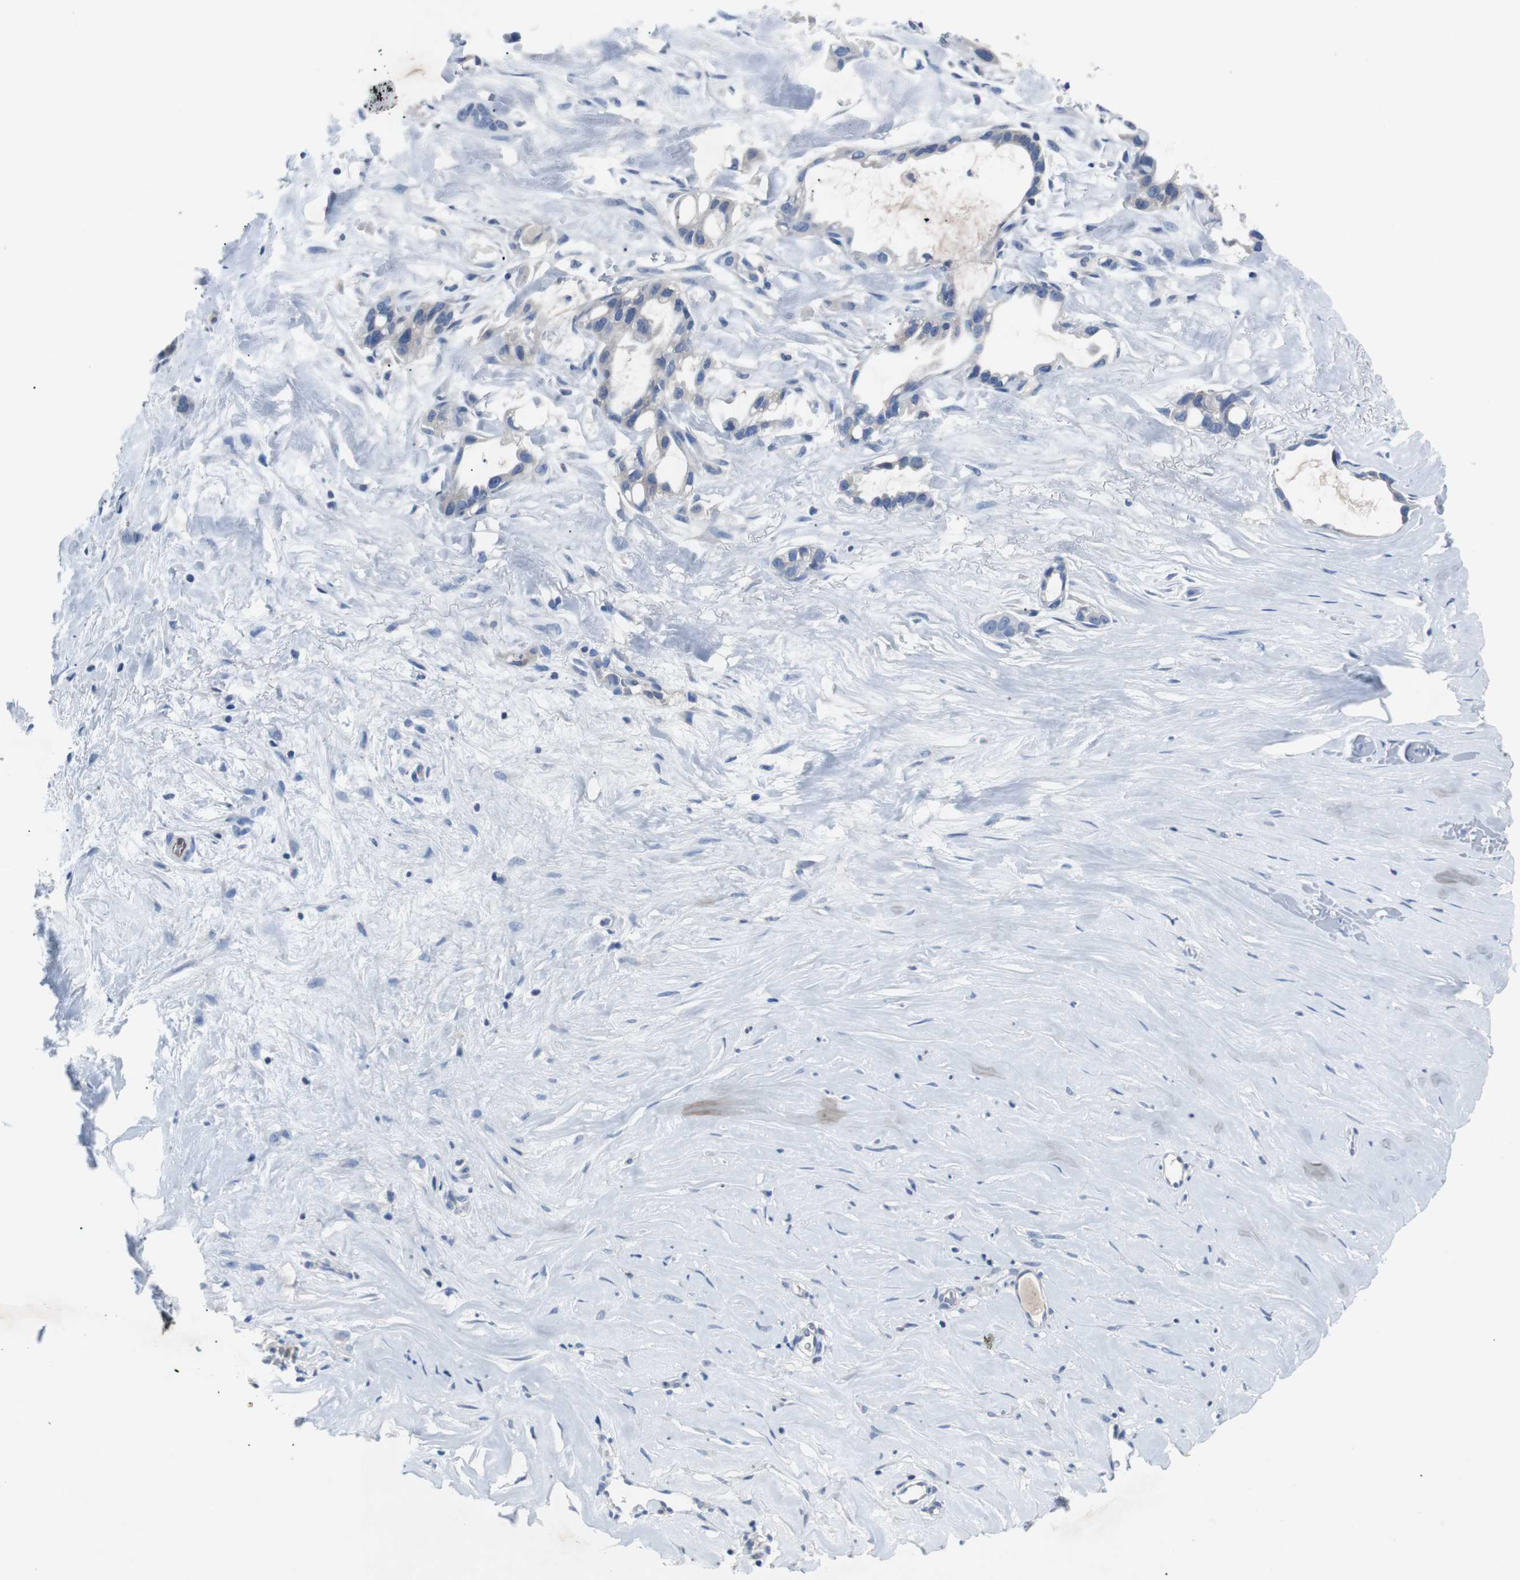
{"staining": {"intensity": "negative", "quantity": "none", "location": "none"}, "tissue": "liver cancer", "cell_type": "Tumor cells", "image_type": "cancer", "snomed": [{"axis": "morphology", "description": "Cholangiocarcinoma"}, {"axis": "topography", "description": "Liver"}], "caption": "DAB immunohistochemical staining of human cholangiocarcinoma (liver) reveals no significant expression in tumor cells. (DAB (3,3'-diaminobenzidine) IHC with hematoxylin counter stain).", "gene": "EEF2K", "patient": {"sex": "female", "age": 65}}